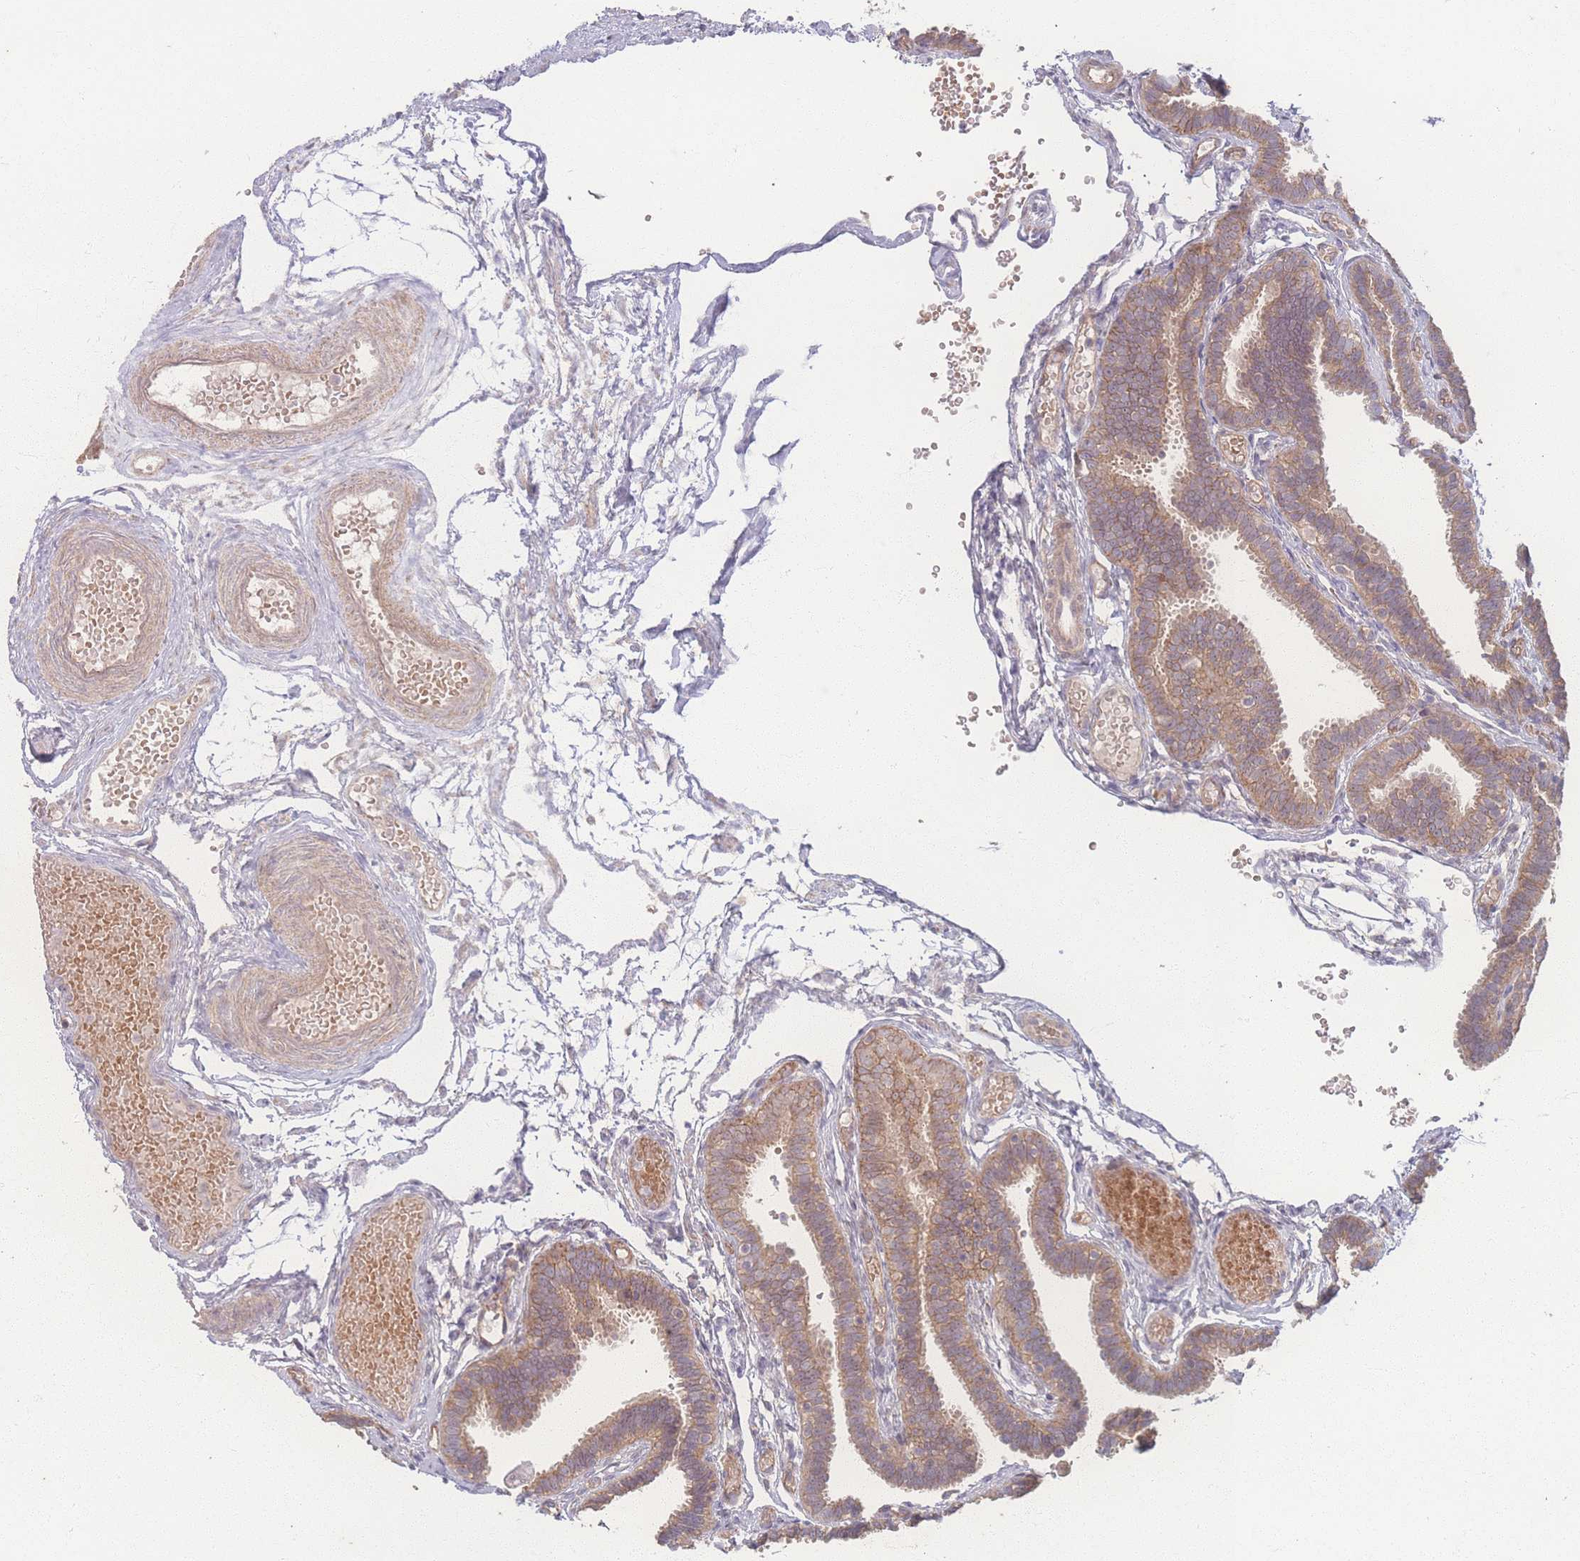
{"staining": {"intensity": "moderate", "quantity": ">75%", "location": "cytoplasmic/membranous"}, "tissue": "fallopian tube", "cell_type": "Glandular cells", "image_type": "normal", "snomed": [{"axis": "morphology", "description": "Normal tissue, NOS"}, {"axis": "topography", "description": "Fallopian tube"}], "caption": "Fallopian tube stained for a protein demonstrates moderate cytoplasmic/membranous positivity in glandular cells.", "gene": "INSR", "patient": {"sex": "female", "age": 37}}